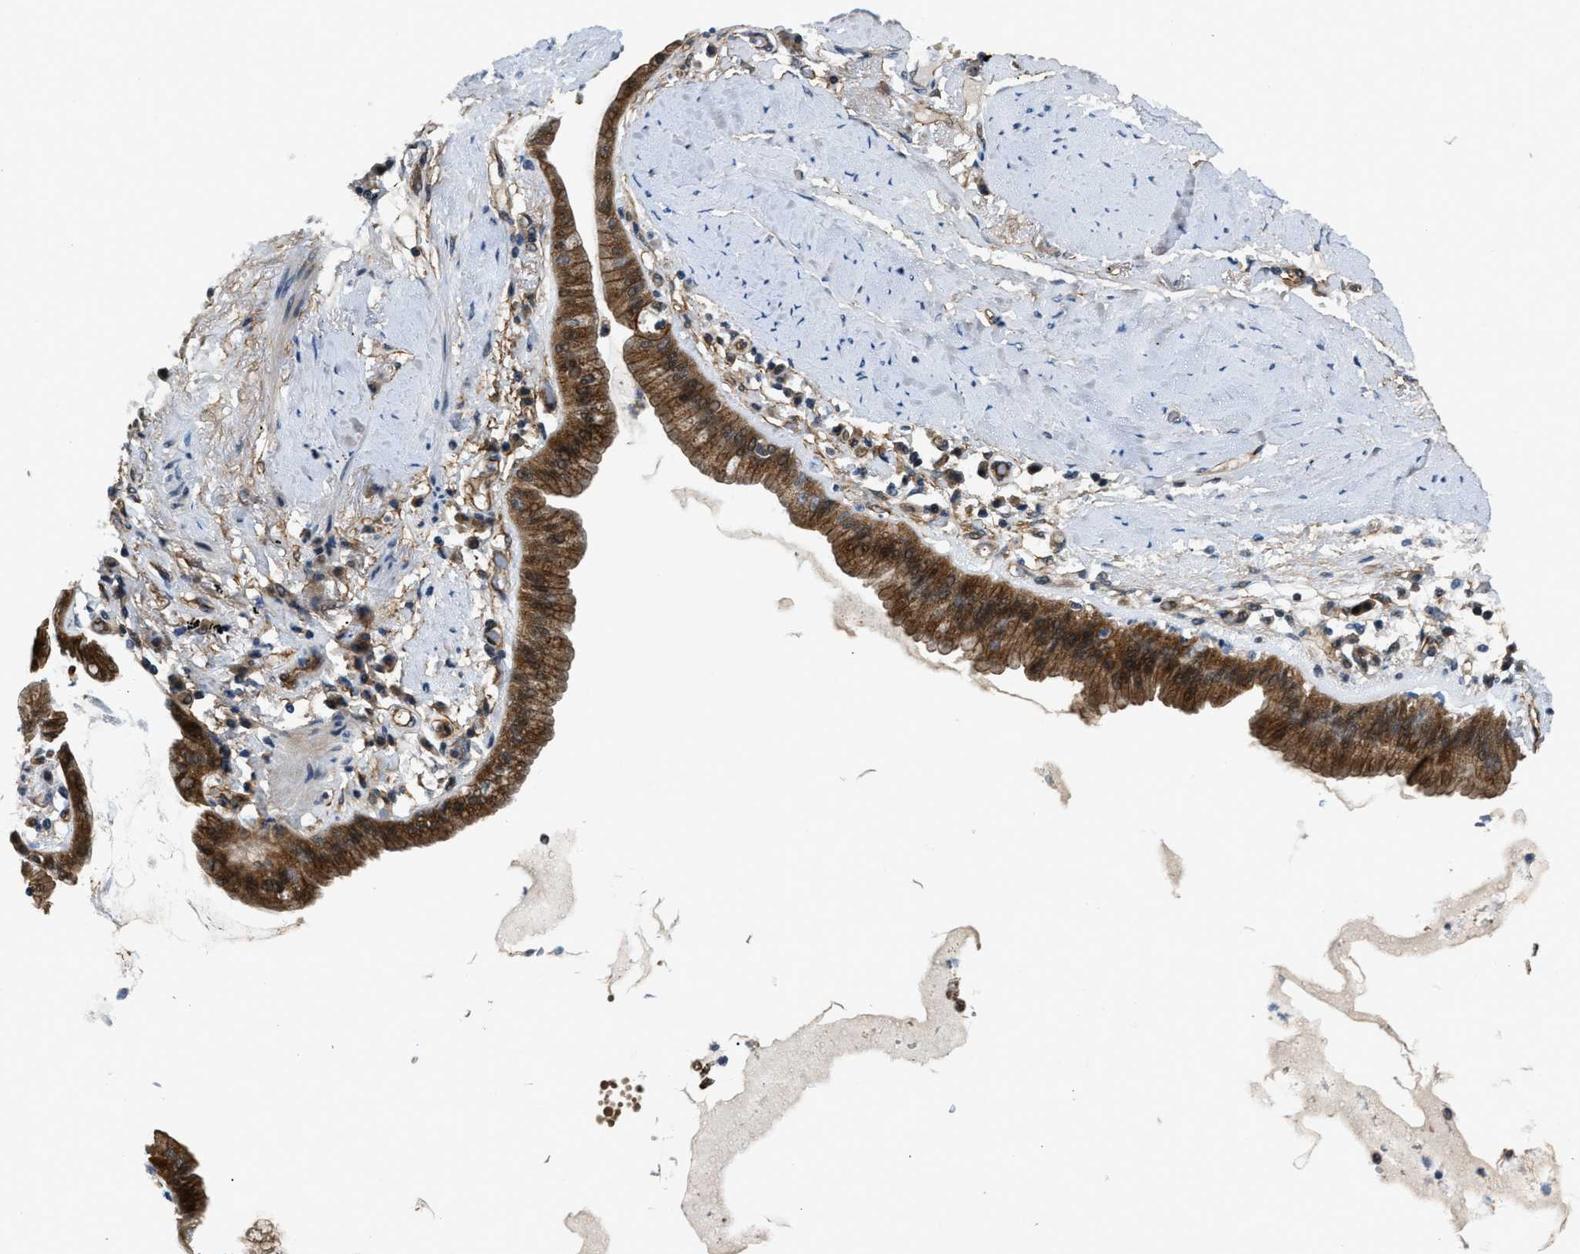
{"staining": {"intensity": "moderate", "quantity": ">75%", "location": "cytoplasmic/membranous"}, "tissue": "lung cancer", "cell_type": "Tumor cells", "image_type": "cancer", "snomed": [{"axis": "morphology", "description": "Normal tissue, NOS"}, {"axis": "morphology", "description": "Adenocarcinoma, NOS"}, {"axis": "topography", "description": "Bronchus"}, {"axis": "topography", "description": "Lung"}], "caption": "Moderate cytoplasmic/membranous expression for a protein is appreciated in about >75% of tumor cells of lung adenocarcinoma using immunohistochemistry (IHC).", "gene": "COPS2", "patient": {"sex": "female", "age": 70}}